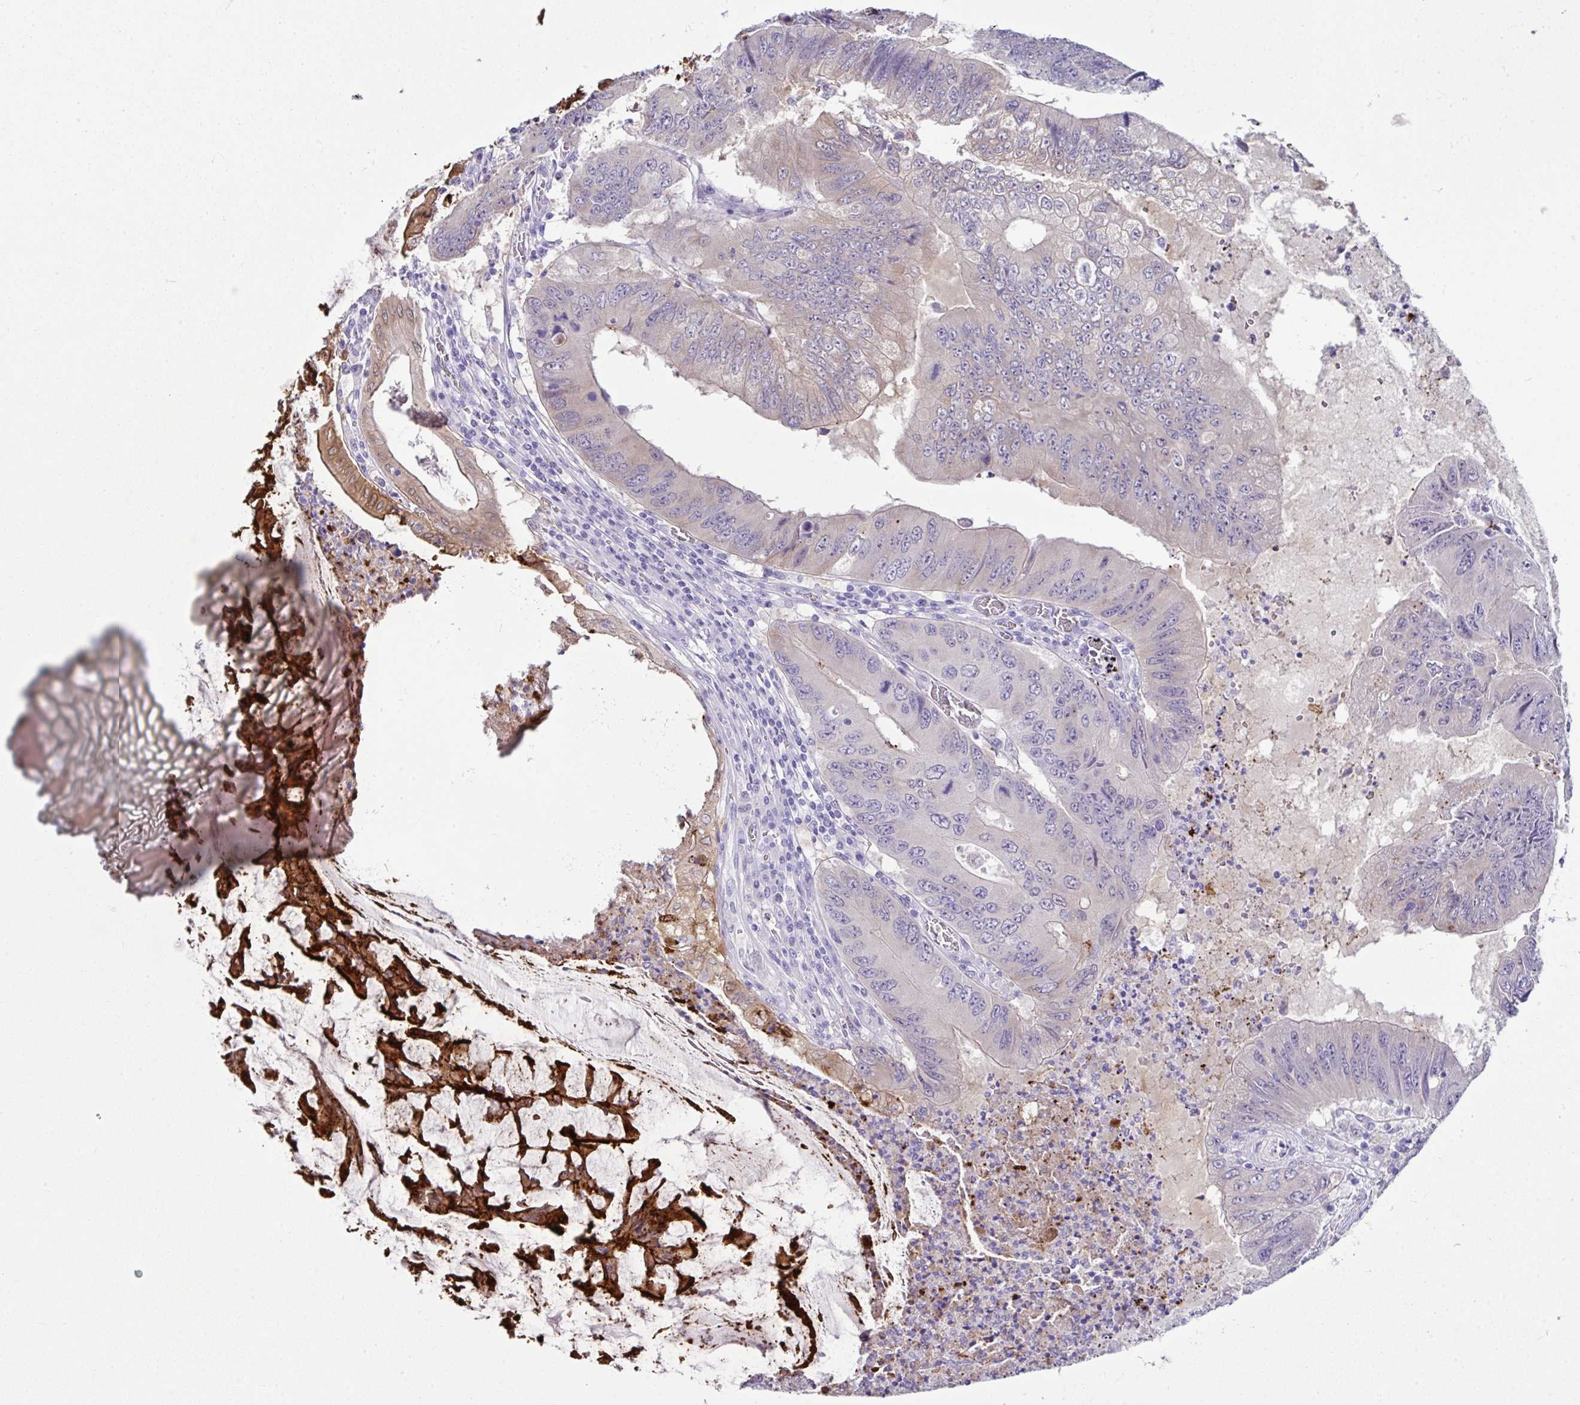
{"staining": {"intensity": "moderate", "quantity": "<25%", "location": "cytoplasmic/membranous"}, "tissue": "colorectal cancer", "cell_type": "Tumor cells", "image_type": "cancer", "snomed": [{"axis": "morphology", "description": "Adenocarcinoma, NOS"}, {"axis": "topography", "description": "Colon"}], "caption": "An IHC image of tumor tissue is shown. Protein staining in brown labels moderate cytoplasmic/membranous positivity in colorectal cancer (adenocarcinoma) within tumor cells.", "gene": "LGALS4", "patient": {"sex": "male", "age": 53}}